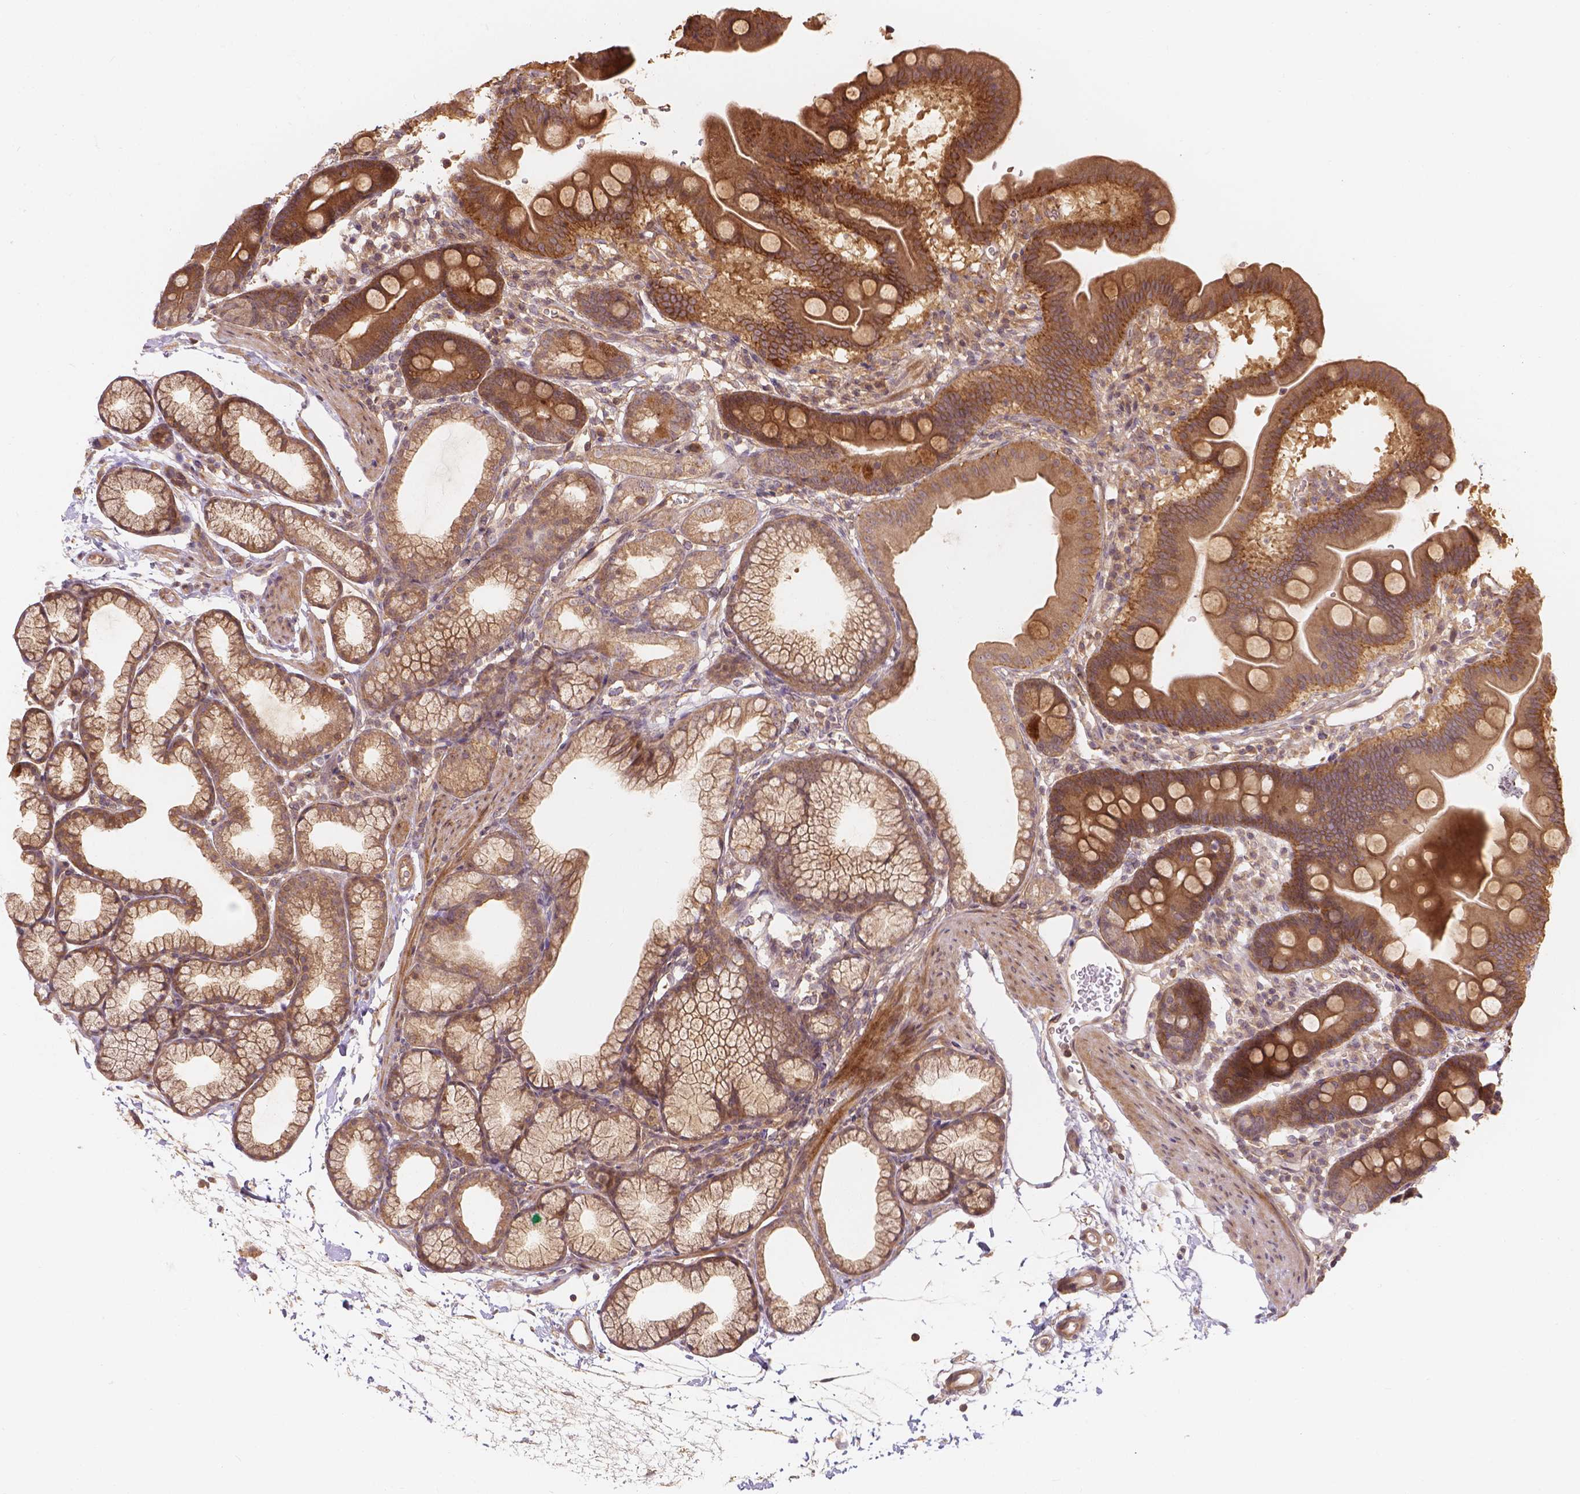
{"staining": {"intensity": "moderate", "quantity": ">75%", "location": "cytoplasmic/membranous"}, "tissue": "duodenum", "cell_type": "Glandular cells", "image_type": "normal", "snomed": [{"axis": "morphology", "description": "Normal tissue, NOS"}, {"axis": "topography", "description": "Duodenum"}], "caption": "Moderate cytoplasmic/membranous staining for a protein is appreciated in about >75% of glandular cells of normal duodenum using immunohistochemistry (IHC).", "gene": "XPR1", "patient": {"sex": "male", "age": 59}}